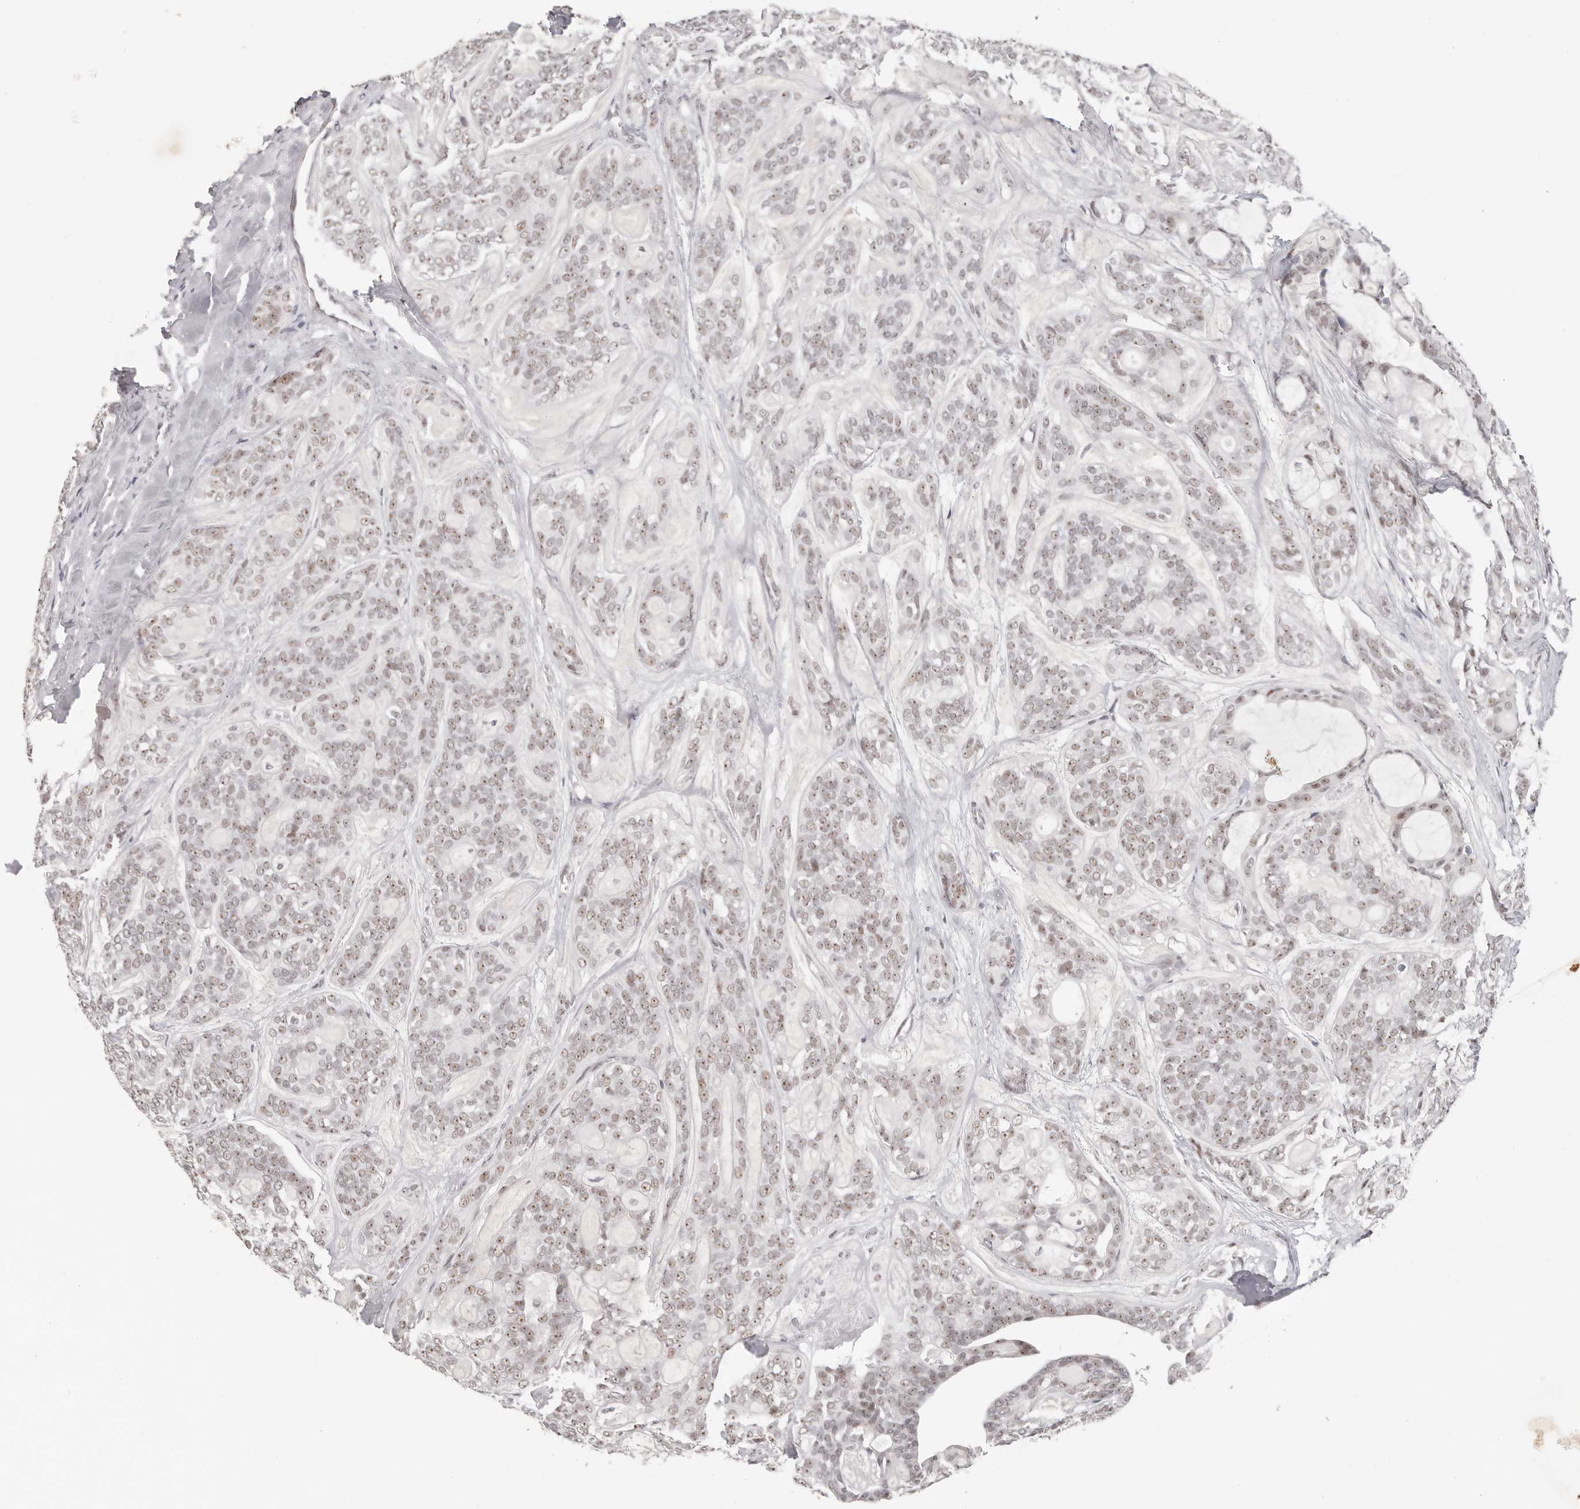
{"staining": {"intensity": "weak", "quantity": "25%-75%", "location": "nuclear"}, "tissue": "head and neck cancer", "cell_type": "Tumor cells", "image_type": "cancer", "snomed": [{"axis": "morphology", "description": "Adenocarcinoma, NOS"}, {"axis": "topography", "description": "Head-Neck"}], "caption": "Protein analysis of head and neck cancer (adenocarcinoma) tissue exhibits weak nuclear positivity in about 25%-75% of tumor cells.", "gene": "LARP7", "patient": {"sex": "male", "age": 66}}